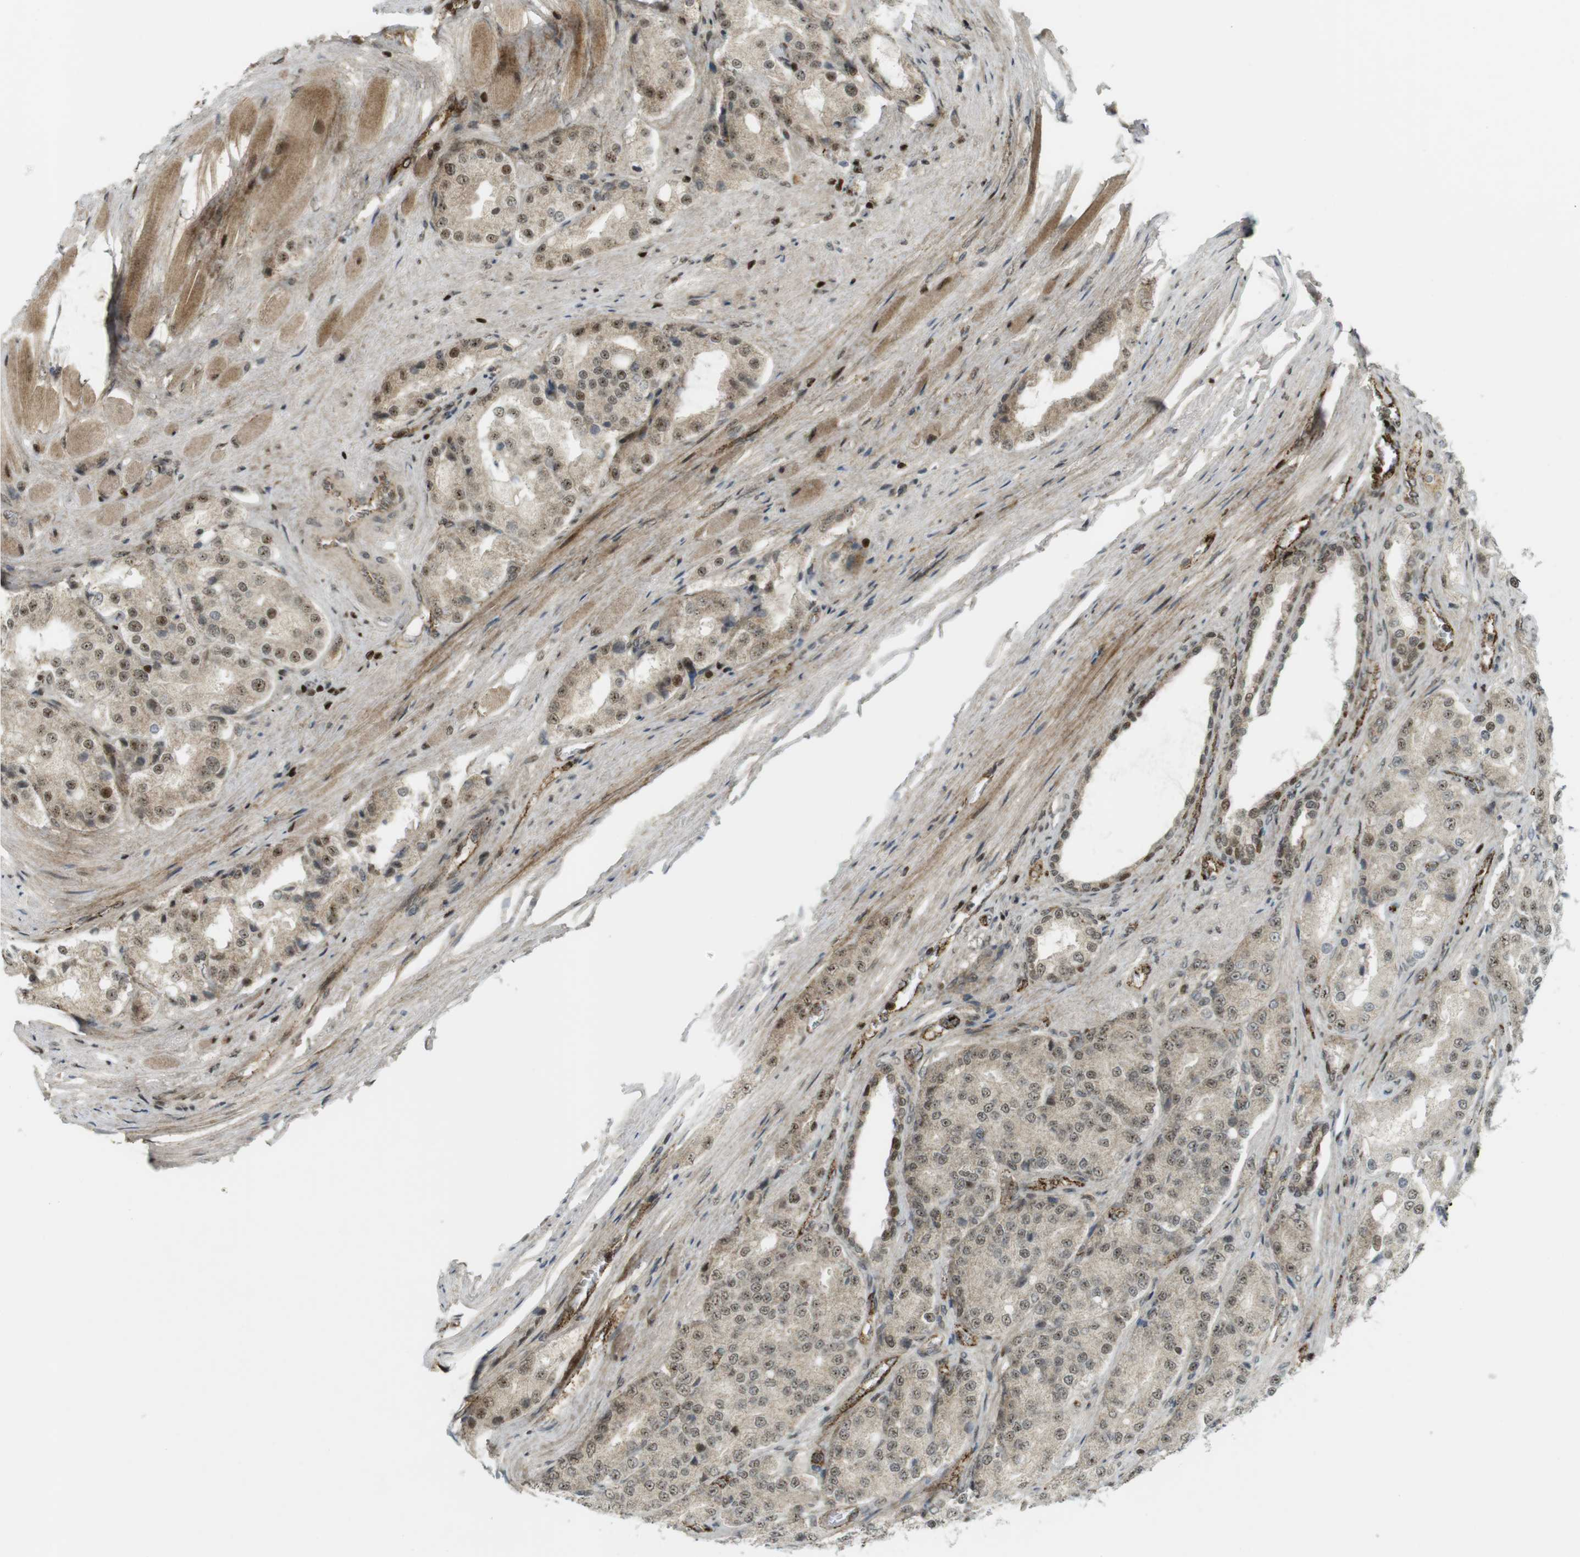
{"staining": {"intensity": "weak", "quantity": ">75%", "location": "cytoplasmic/membranous,nuclear"}, "tissue": "prostate cancer", "cell_type": "Tumor cells", "image_type": "cancer", "snomed": [{"axis": "morphology", "description": "Adenocarcinoma, High grade"}, {"axis": "topography", "description": "Prostate"}], "caption": "Prostate cancer tissue exhibits weak cytoplasmic/membranous and nuclear staining in approximately >75% of tumor cells, visualized by immunohistochemistry. The protein of interest is stained brown, and the nuclei are stained in blue (DAB IHC with brightfield microscopy, high magnification).", "gene": "PPP1R13B", "patient": {"sex": "male", "age": 65}}